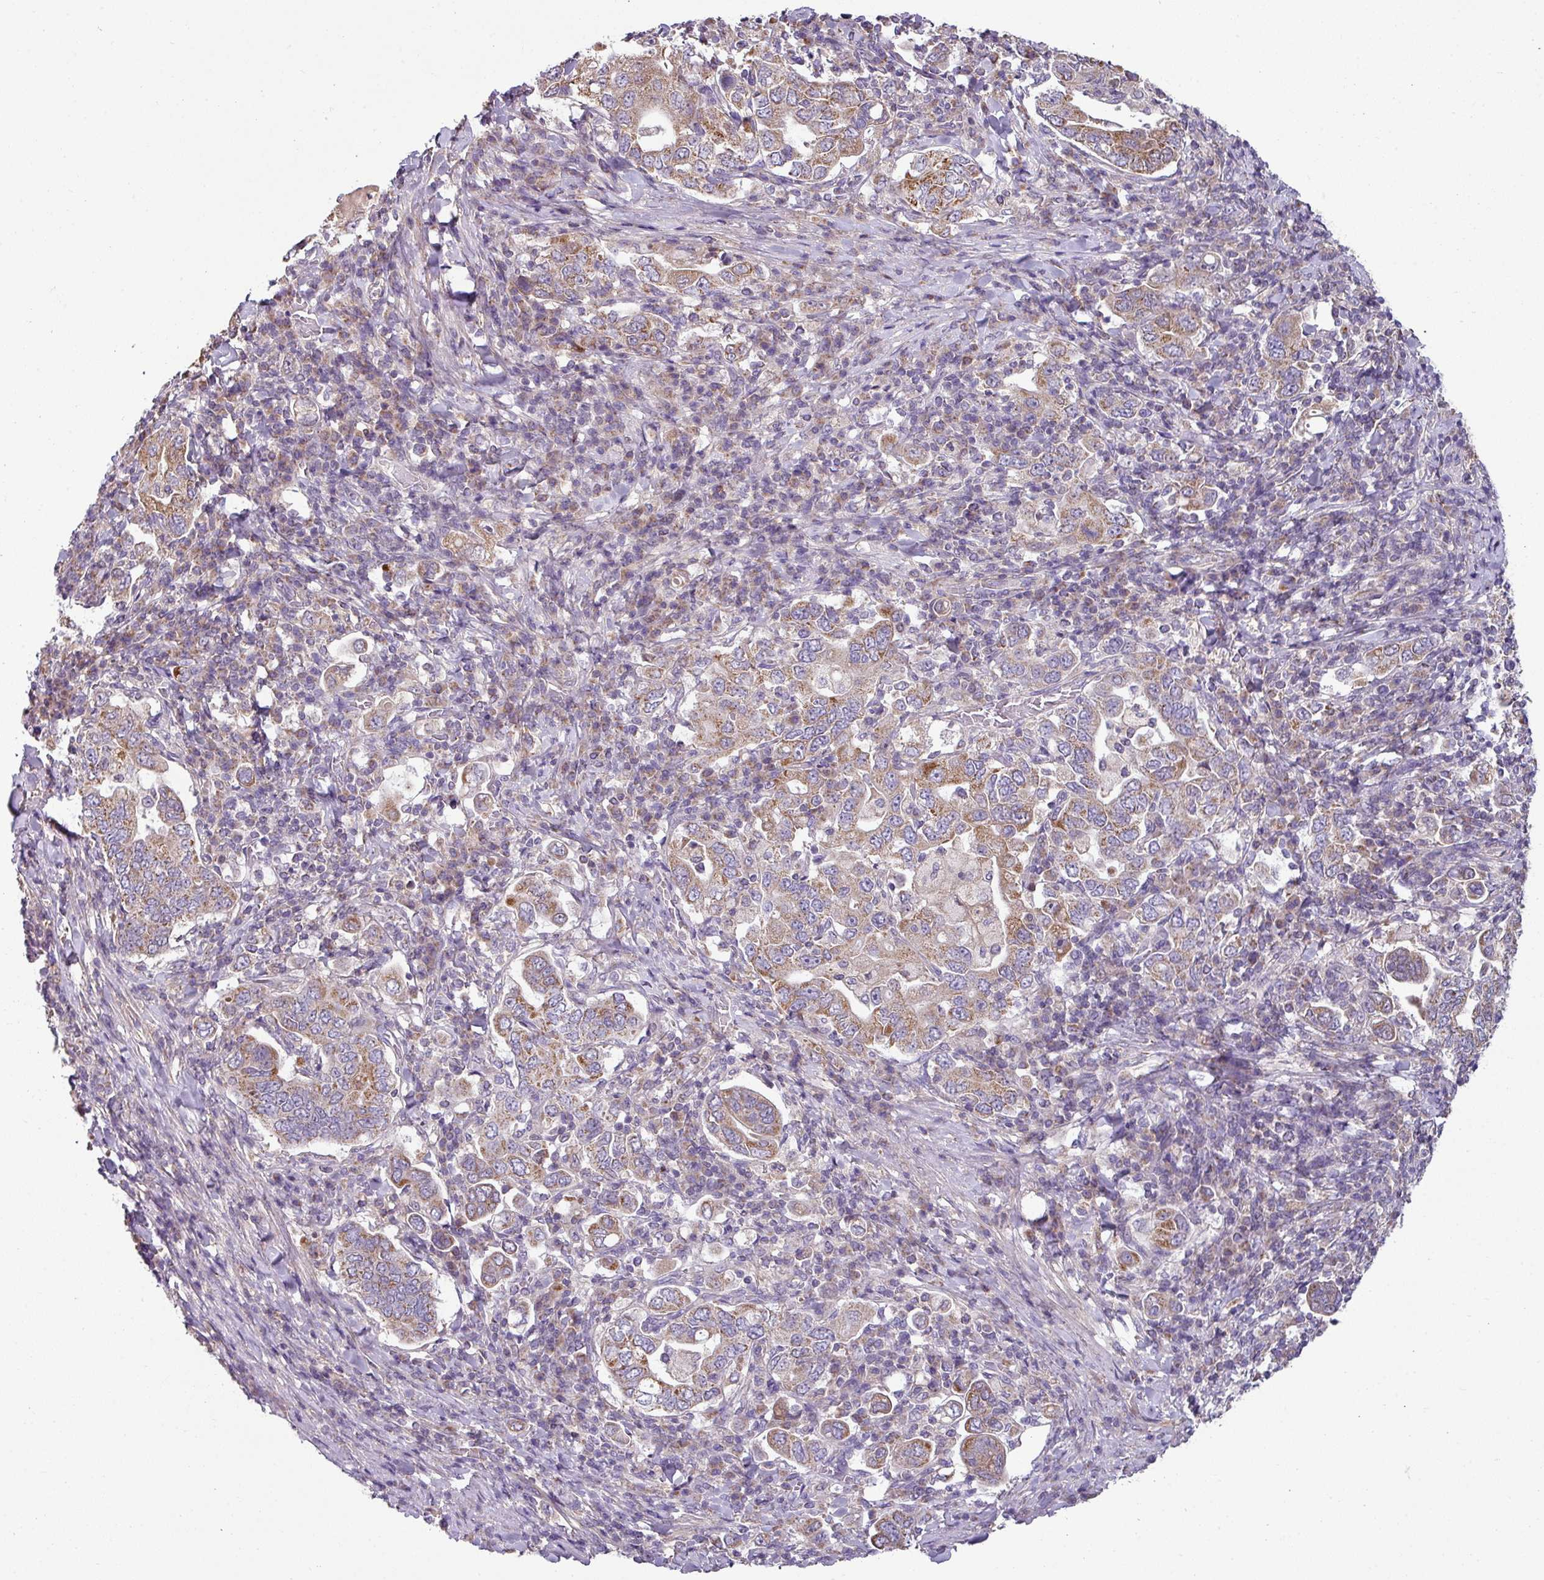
{"staining": {"intensity": "moderate", "quantity": ">75%", "location": "cytoplasmic/membranous"}, "tissue": "stomach cancer", "cell_type": "Tumor cells", "image_type": "cancer", "snomed": [{"axis": "morphology", "description": "Adenocarcinoma, NOS"}, {"axis": "topography", "description": "Stomach, upper"}, {"axis": "topography", "description": "Stomach"}], "caption": "About >75% of tumor cells in human adenocarcinoma (stomach) show moderate cytoplasmic/membranous protein staining as visualized by brown immunohistochemical staining.", "gene": "LRRC9", "patient": {"sex": "male", "age": 62}}